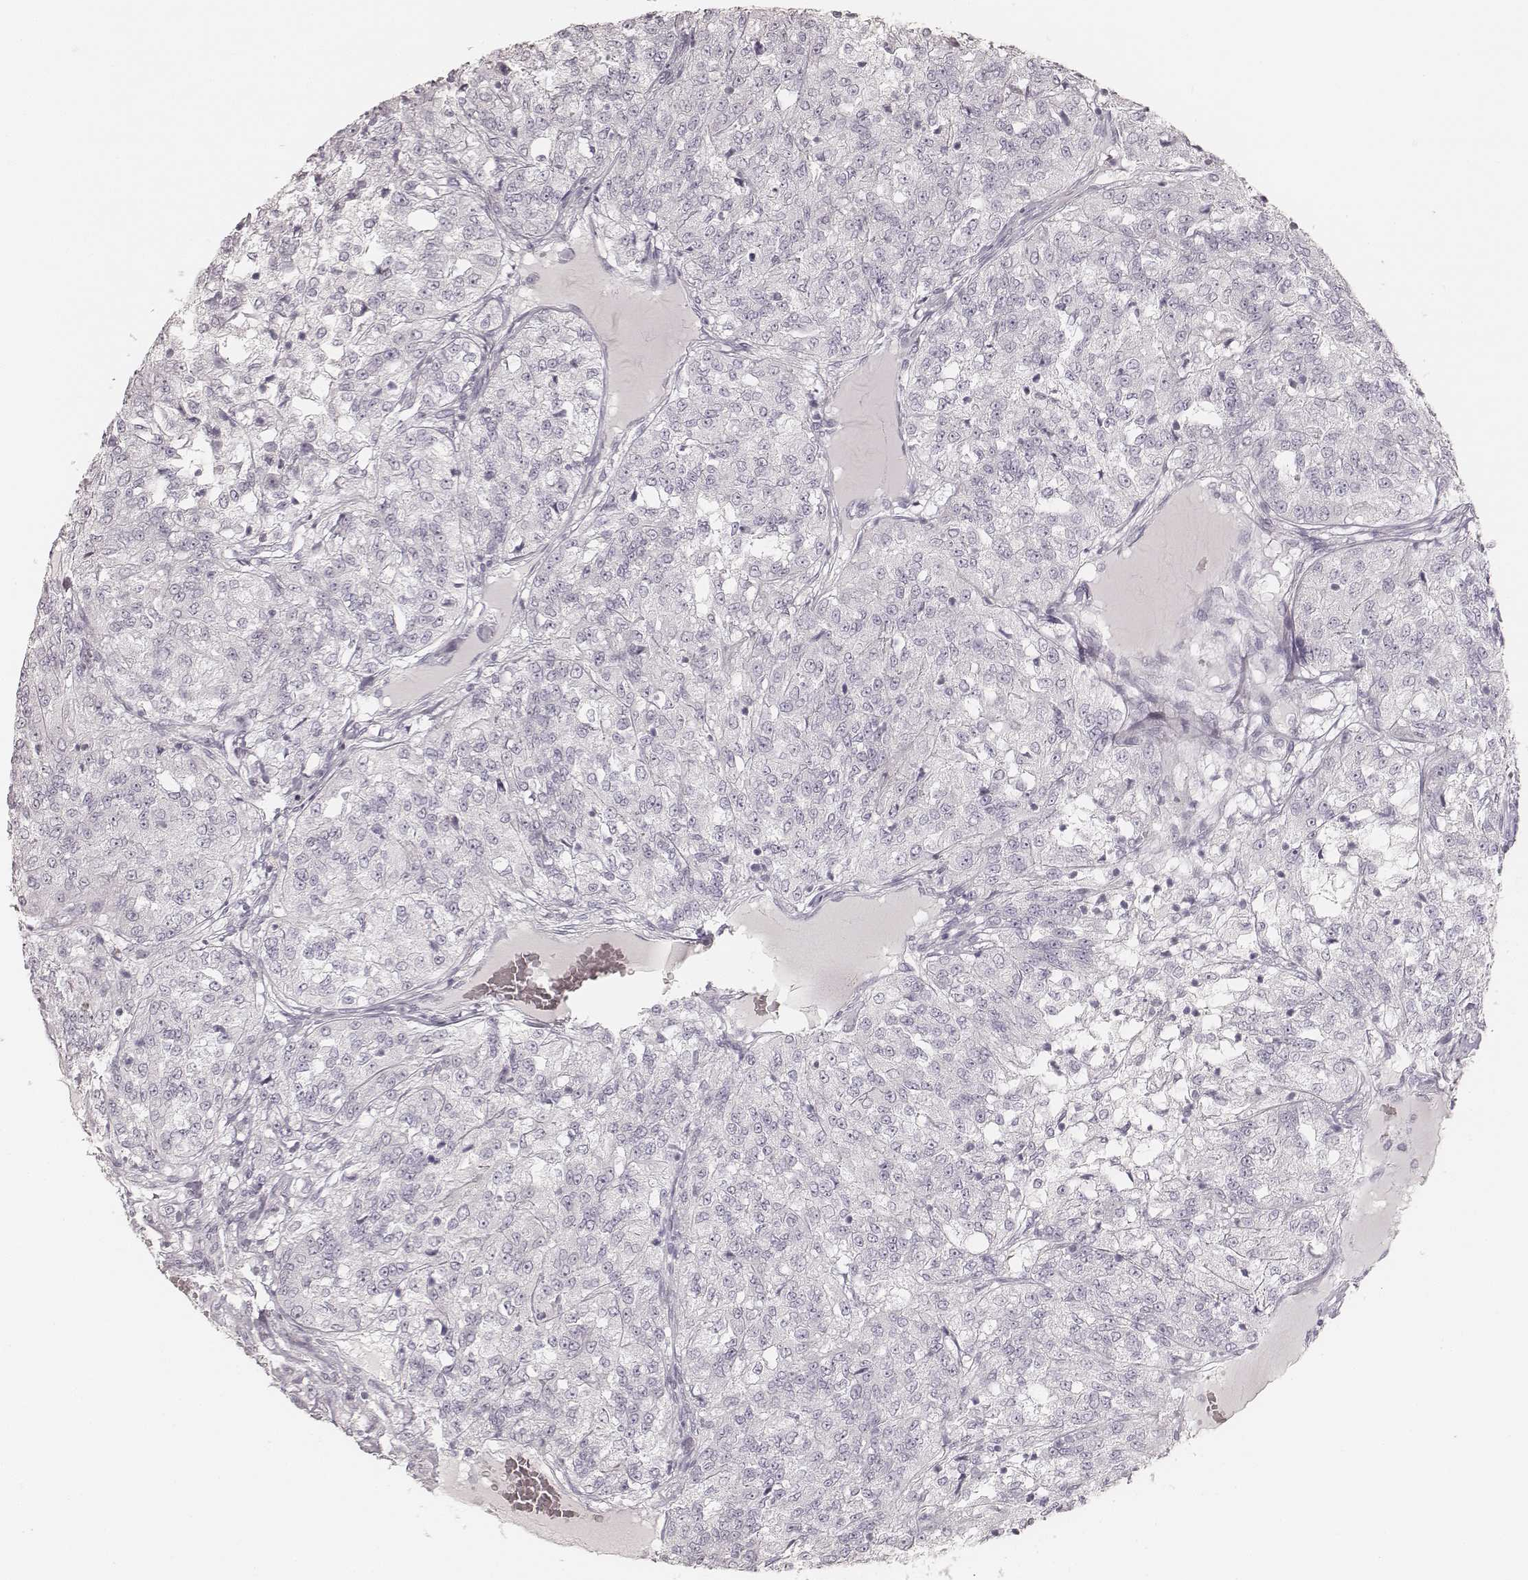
{"staining": {"intensity": "negative", "quantity": "none", "location": "none"}, "tissue": "renal cancer", "cell_type": "Tumor cells", "image_type": "cancer", "snomed": [{"axis": "morphology", "description": "Adenocarcinoma, NOS"}, {"axis": "topography", "description": "Kidney"}], "caption": "Renal cancer (adenocarcinoma) was stained to show a protein in brown. There is no significant expression in tumor cells. (Brightfield microscopy of DAB (3,3'-diaminobenzidine) immunohistochemistry (IHC) at high magnification).", "gene": "KRT72", "patient": {"sex": "female", "age": 63}}